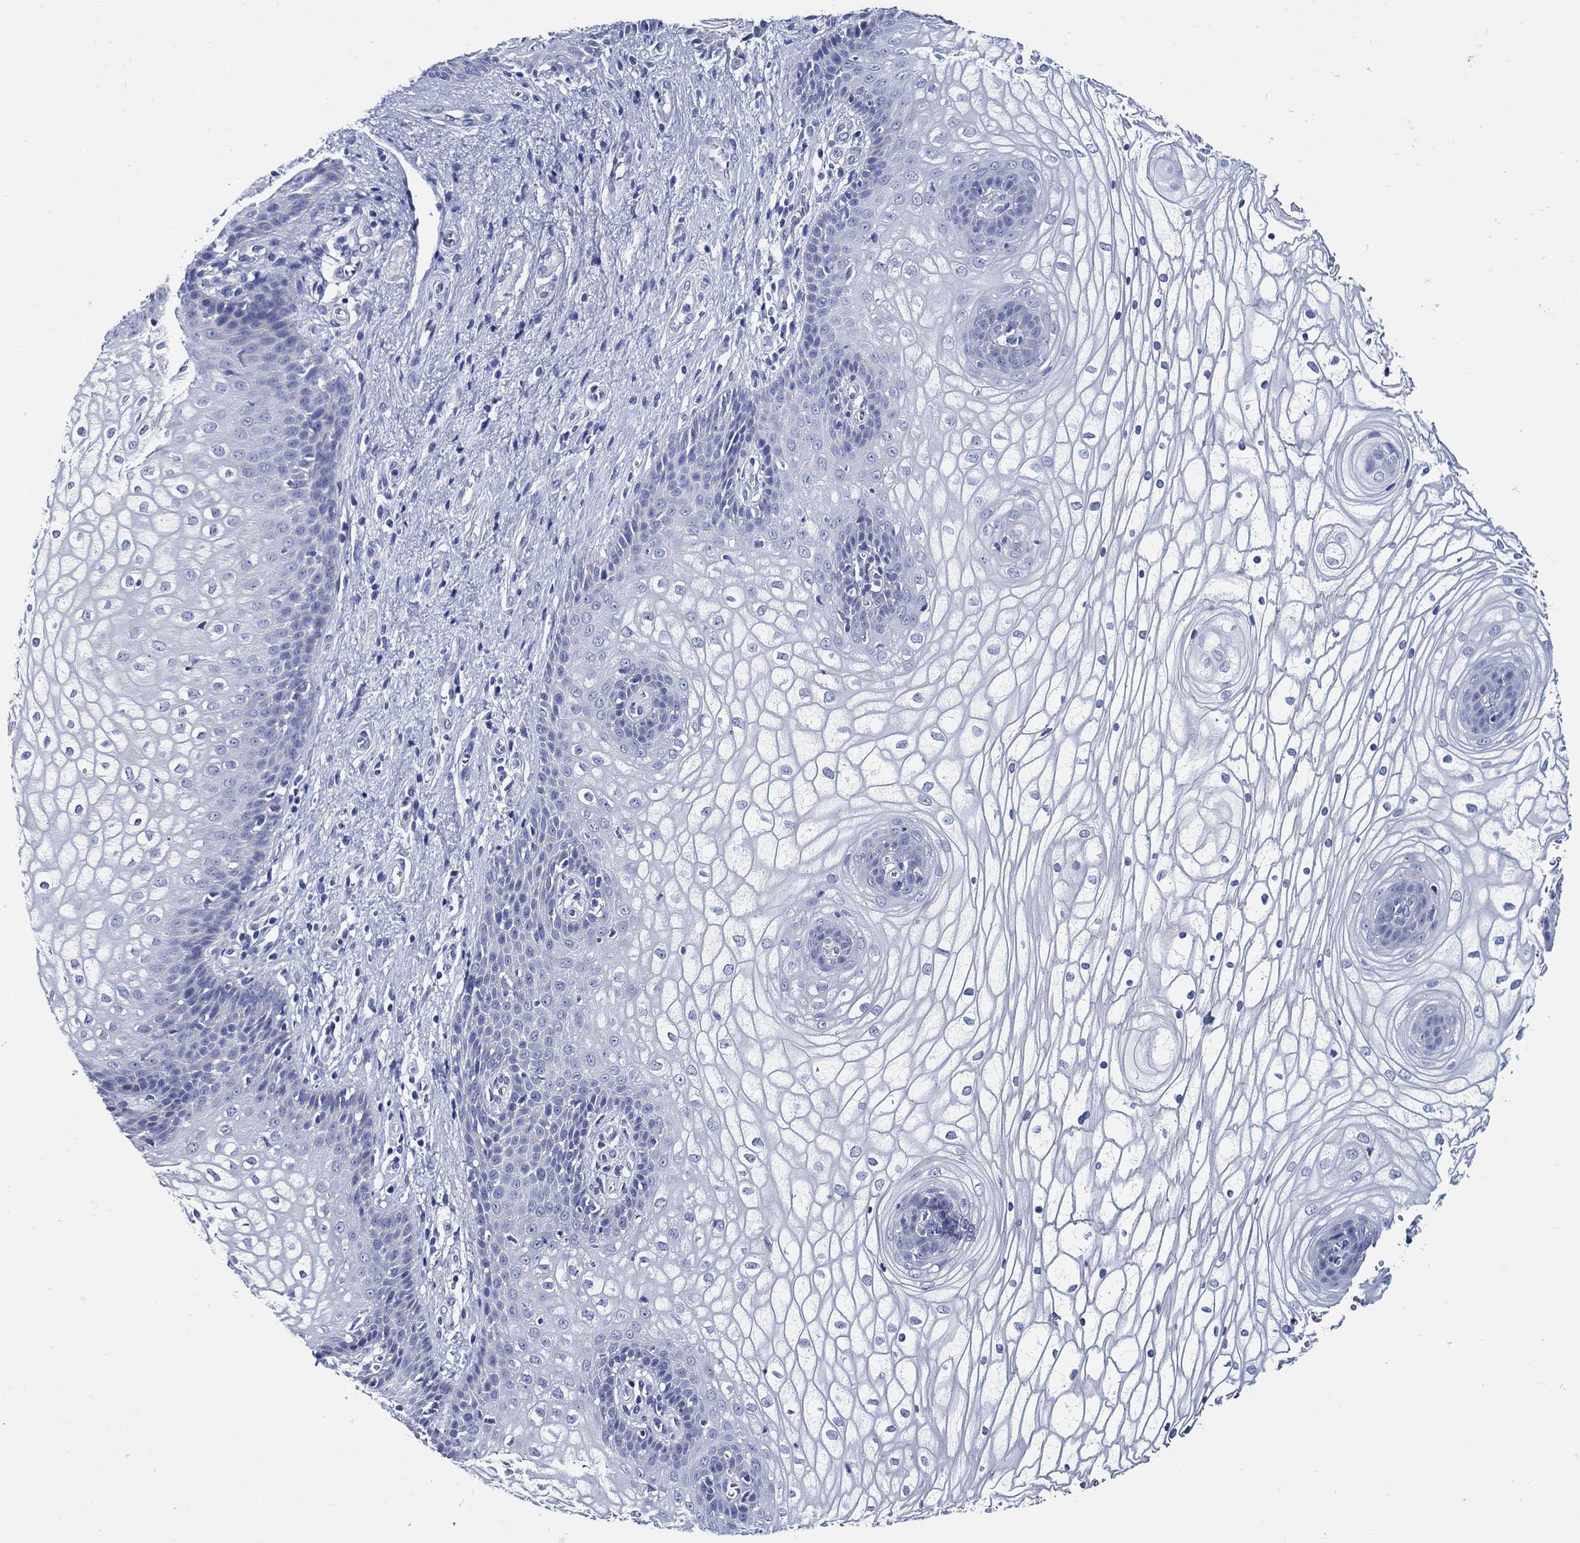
{"staining": {"intensity": "negative", "quantity": "none", "location": "none"}, "tissue": "vagina", "cell_type": "Squamous epithelial cells", "image_type": "normal", "snomed": [{"axis": "morphology", "description": "Normal tissue, NOS"}, {"axis": "topography", "description": "Vagina"}], "caption": "Protein analysis of benign vagina exhibits no significant staining in squamous epithelial cells.", "gene": "SKOR1", "patient": {"sex": "female", "age": 34}}